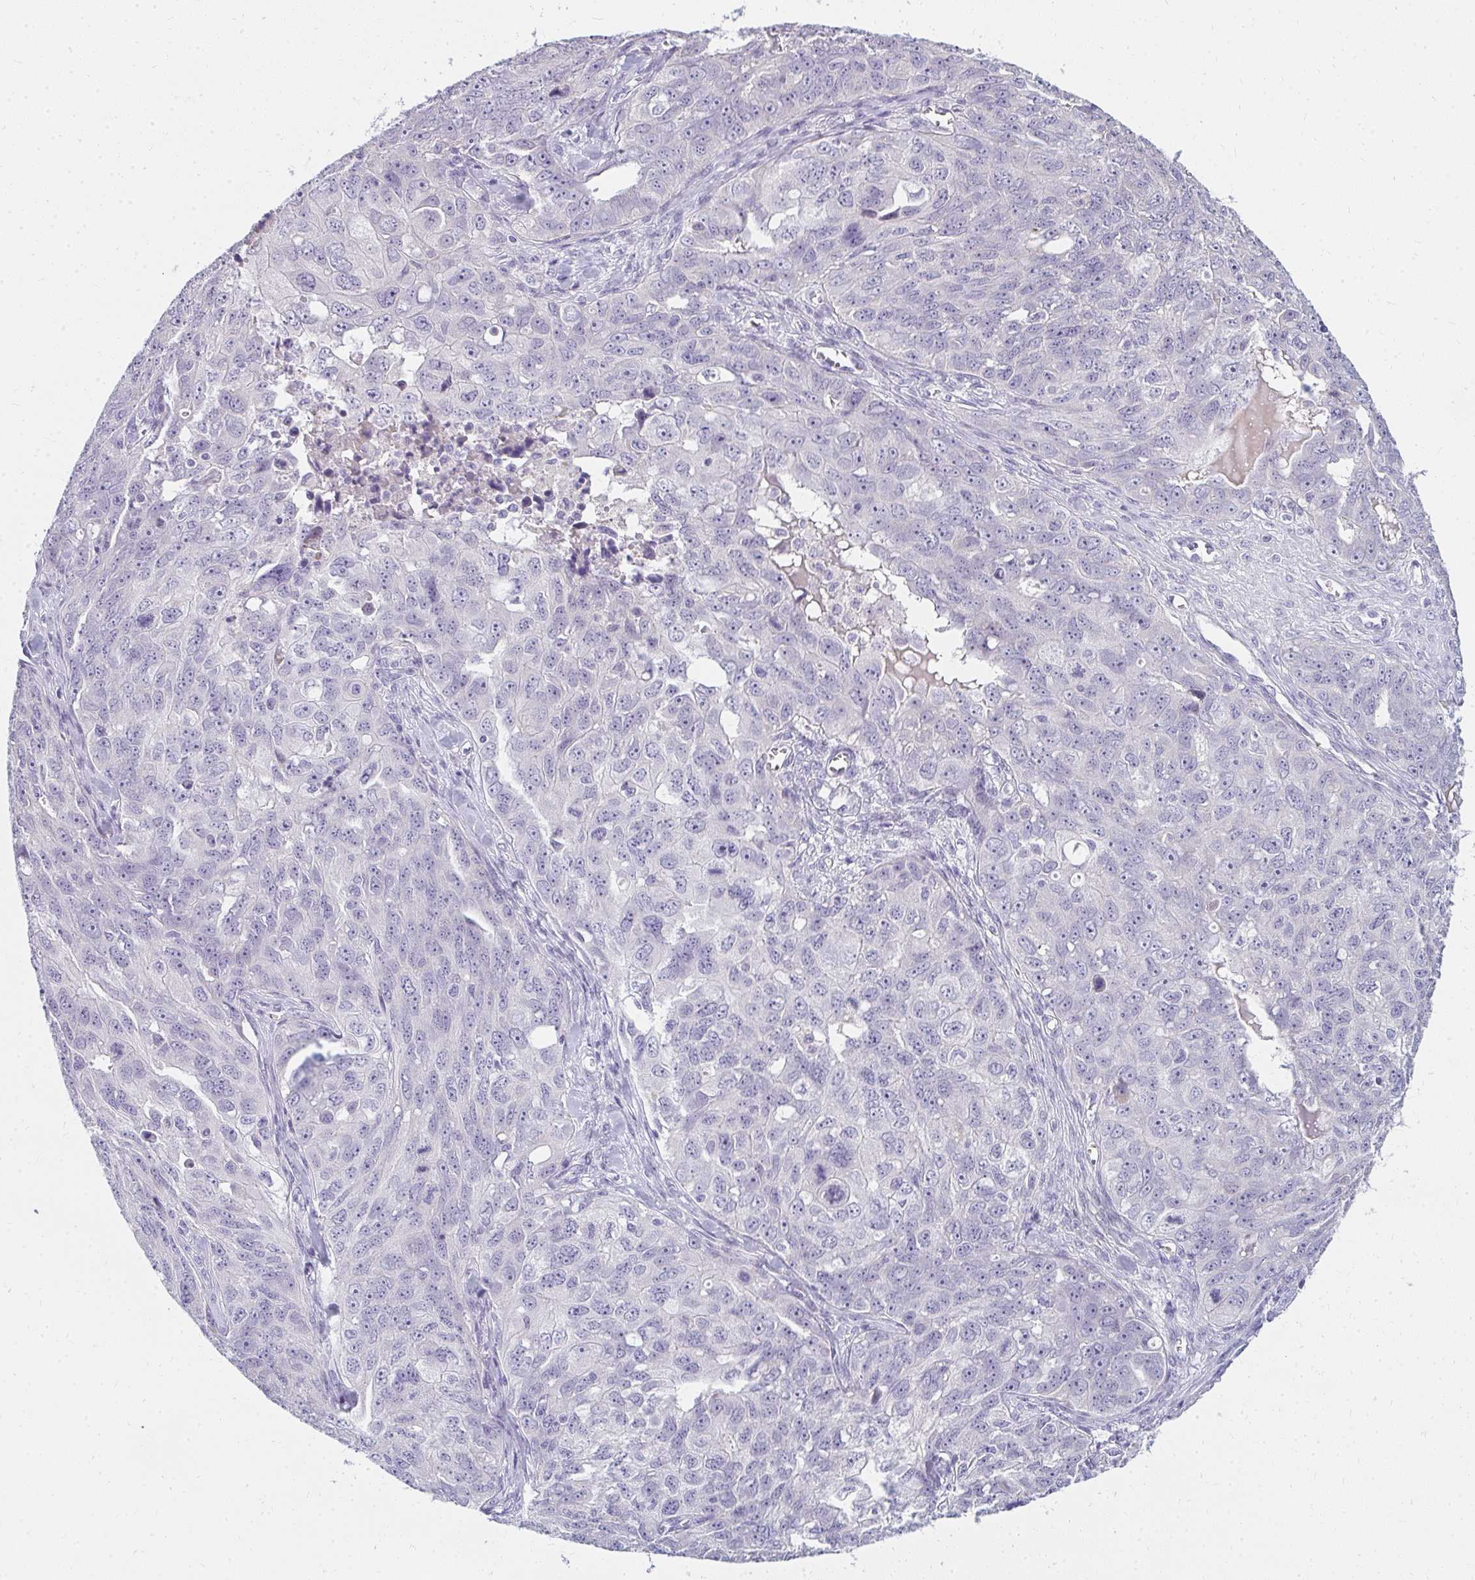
{"staining": {"intensity": "negative", "quantity": "none", "location": "none"}, "tissue": "ovarian cancer", "cell_type": "Tumor cells", "image_type": "cancer", "snomed": [{"axis": "morphology", "description": "Carcinoma, endometroid"}, {"axis": "topography", "description": "Ovary"}], "caption": "Immunohistochemistry (IHC) photomicrograph of neoplastic tissue: ovarian cancer (endometroid carcinoma) stained with DAB shows no significant protein positivity in tumor cells. (Stains: DAB IHC with hematoxylin counter stain, Microscopy: brightfield microscopy at high magnification).", "gene": "PPP1R3G", "patient": {"sex": "female", "age": 70}}